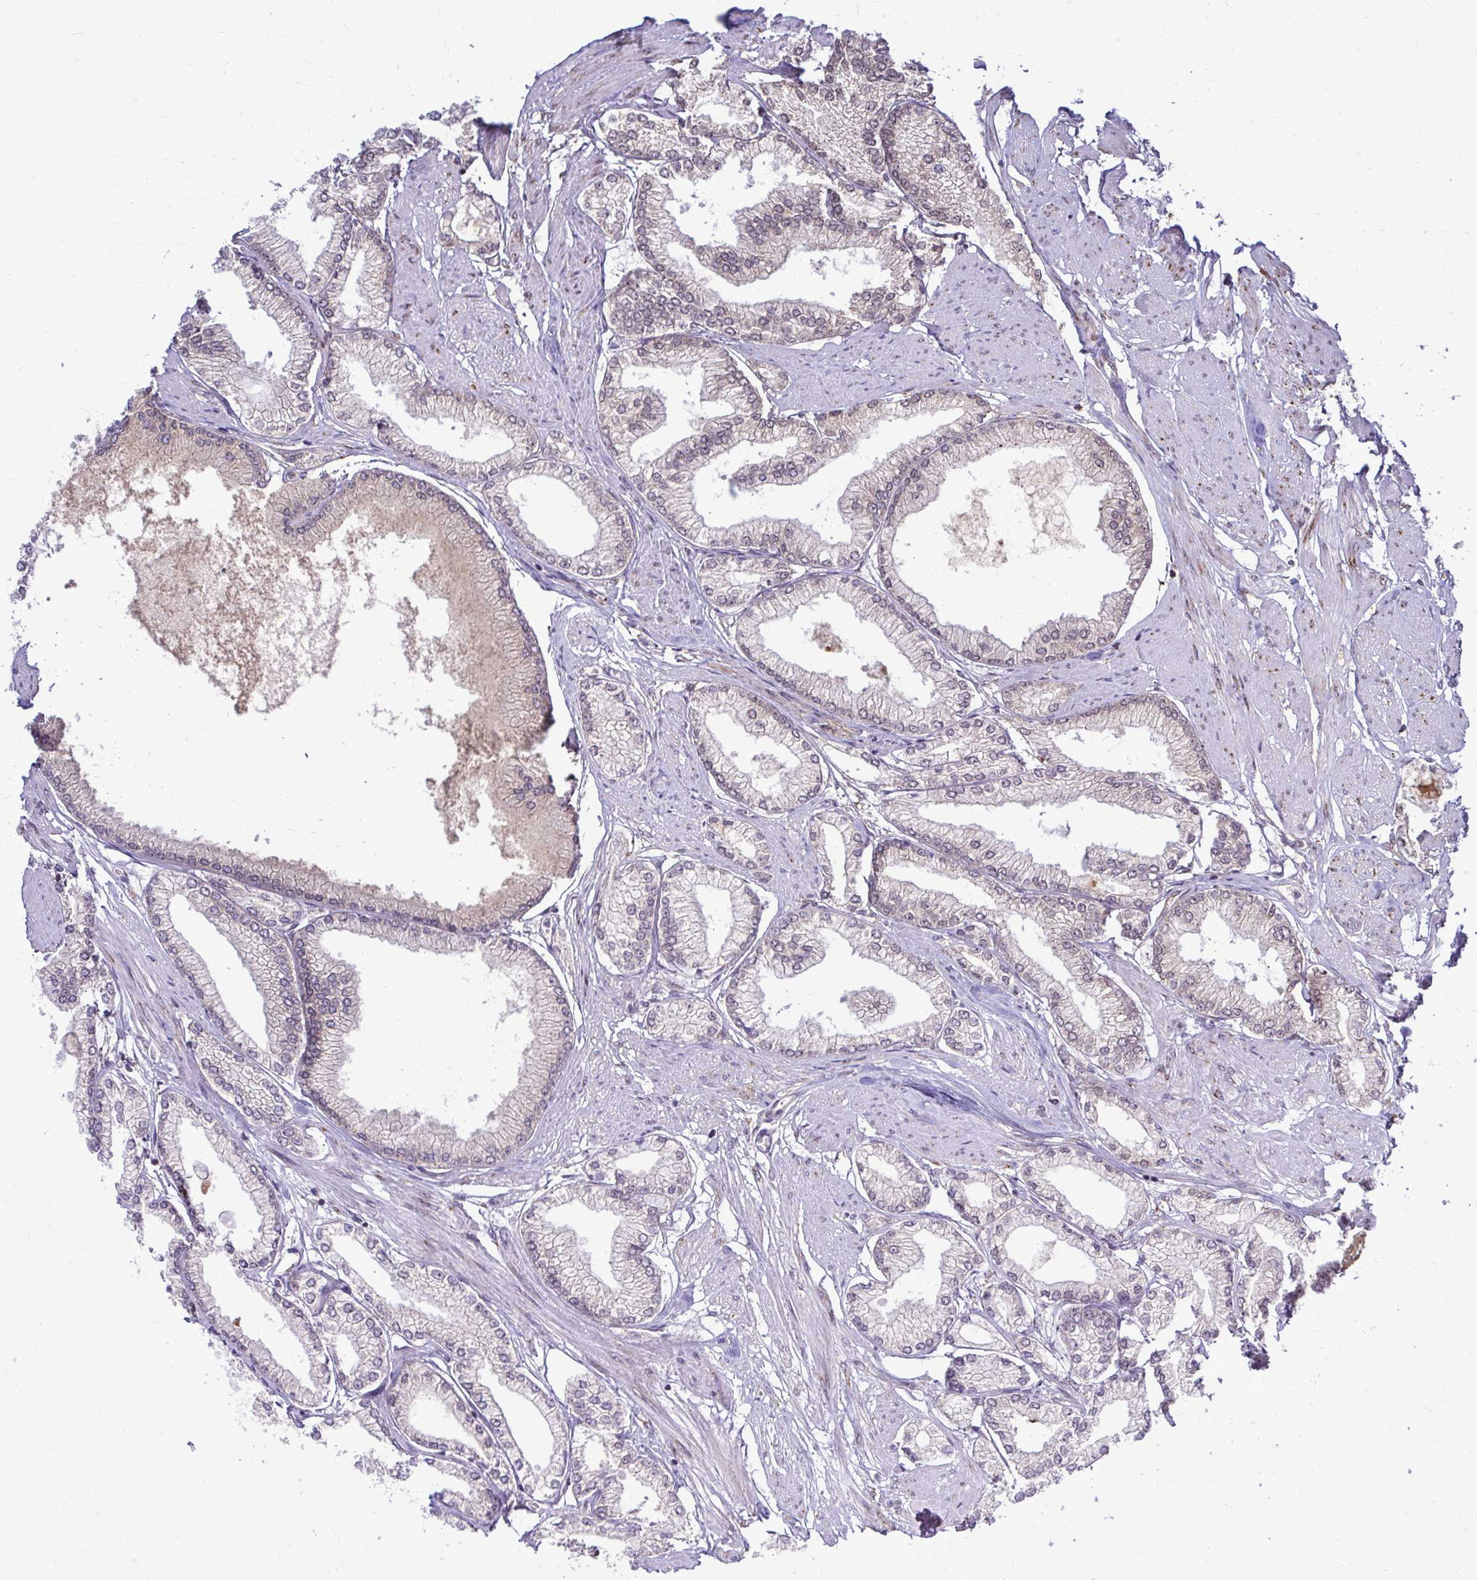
{"staining": {"intensity": "negative", "quantity": "none", "location": "none"}, "tissue": "prostate cancer", "cell_type": "Tumor cells", "image_type": "cancer", "snomed": [{"axis": "morphology", "description": "Adenocarcinoma, High grade"}, {"axis": "topography", "description": "Prostate"}], "caption": "Histopathology image shows no protein staining in tumor cells of prostate cancer (adenocarcinoma (high-grade)) tissue.", "gene": "FMR1", "patient": {"sex": "male", "age": 68}}